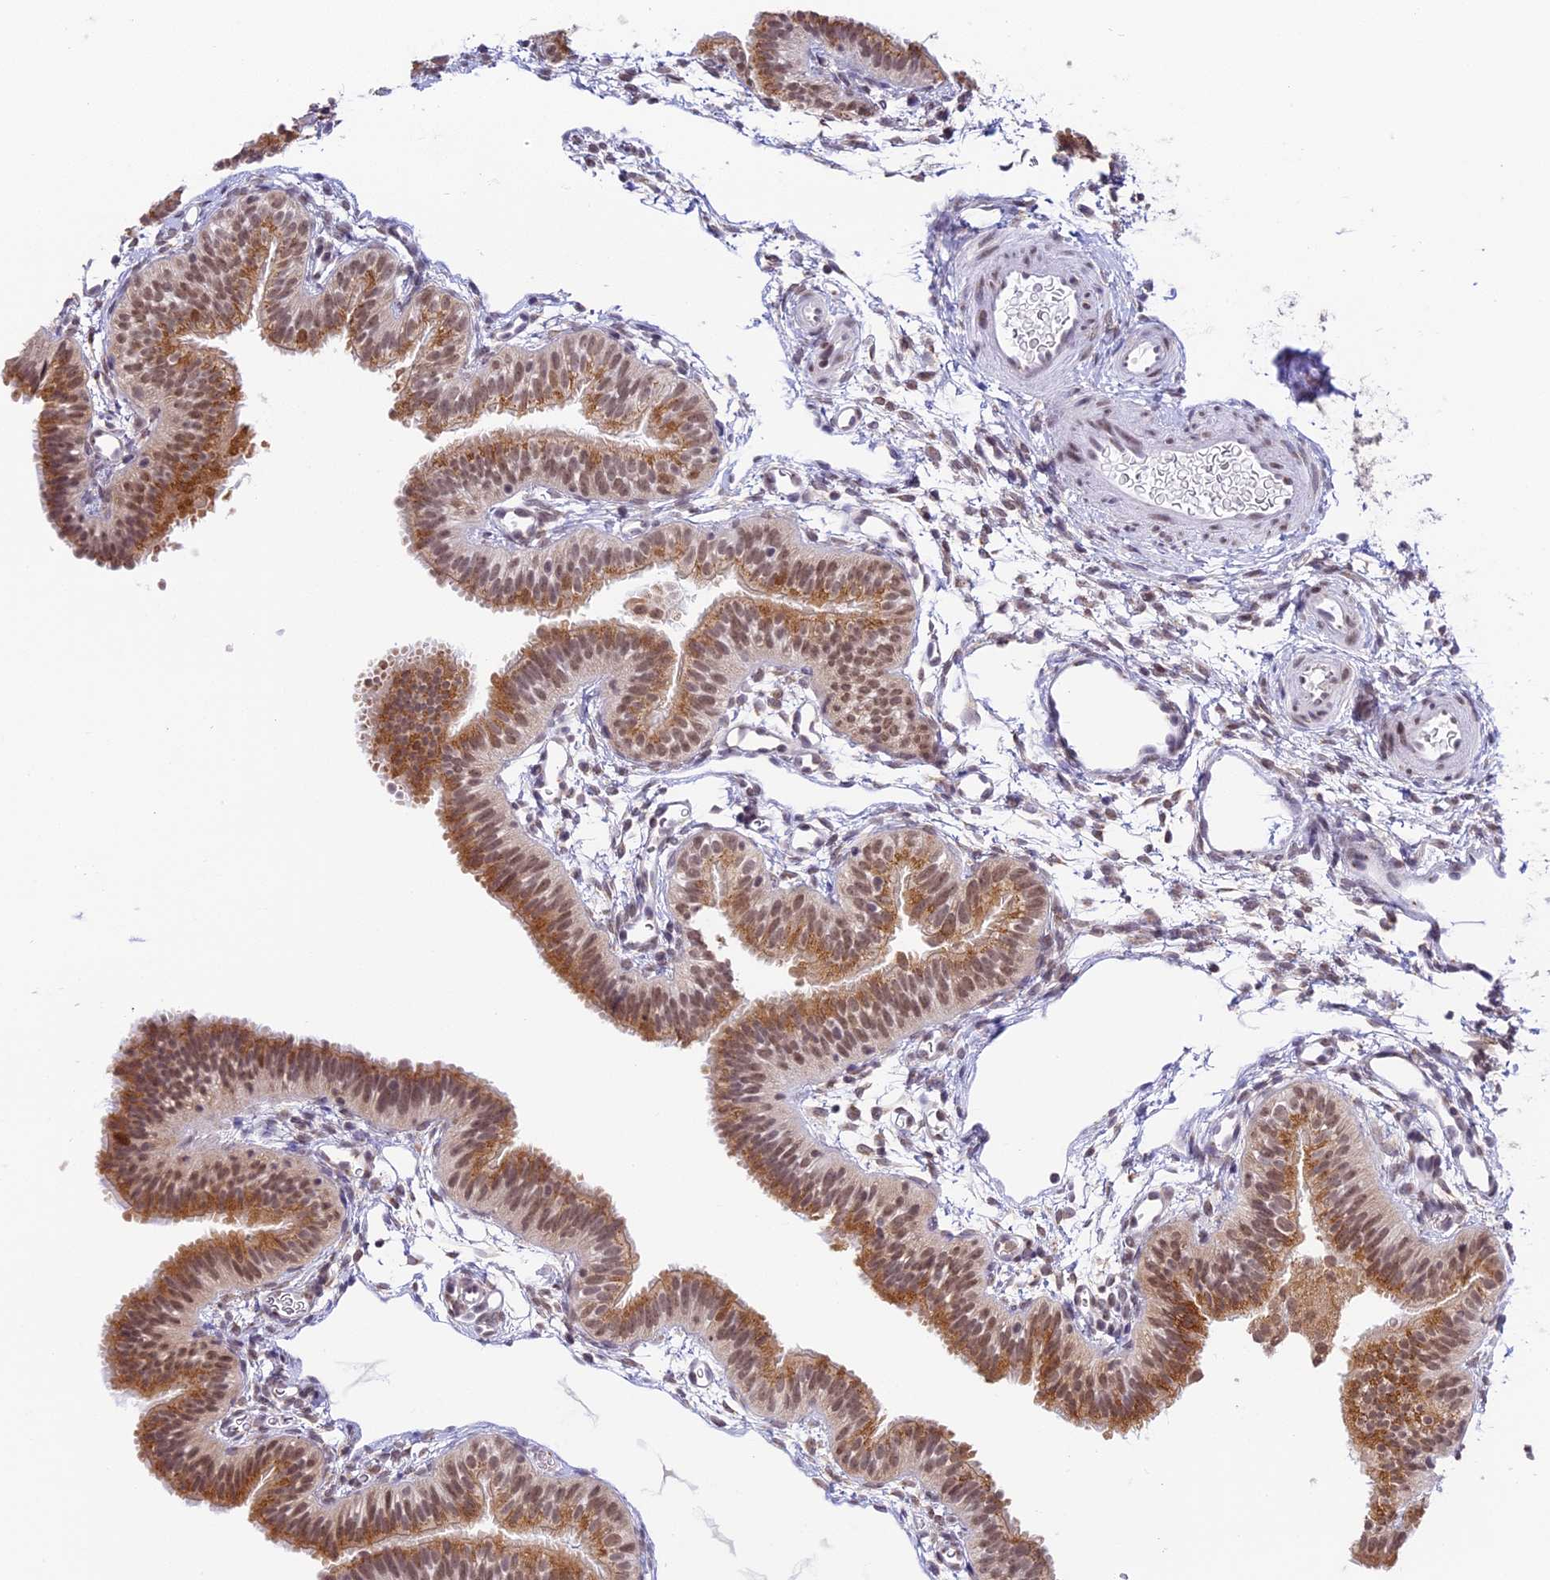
{"staining": {"intensity": "moderate", "quantity": ">75%", "location": "cytoplasmic/membranous,nuclear"}, "tissue": "fallopian tube", "cell_type": "Glandular cells", "image_type": "normal", "snomed": [{"axis": "morphology", "description": "Normal tissue, NOS"}, {"axis": "topography", "description": "Fallopian tube"}], "caption": "A brown stain highlights moderate cytoplasmic/membranous,nuclear positivity of a protein in glandular cells of normal fallopian tube. Using DAB (brown) and hematoxylin (blue) stains, captured at high magnification using brightfield microscopy.", "gene": "HEATR5B", "patient": {"sex": "female", "age": 35}}